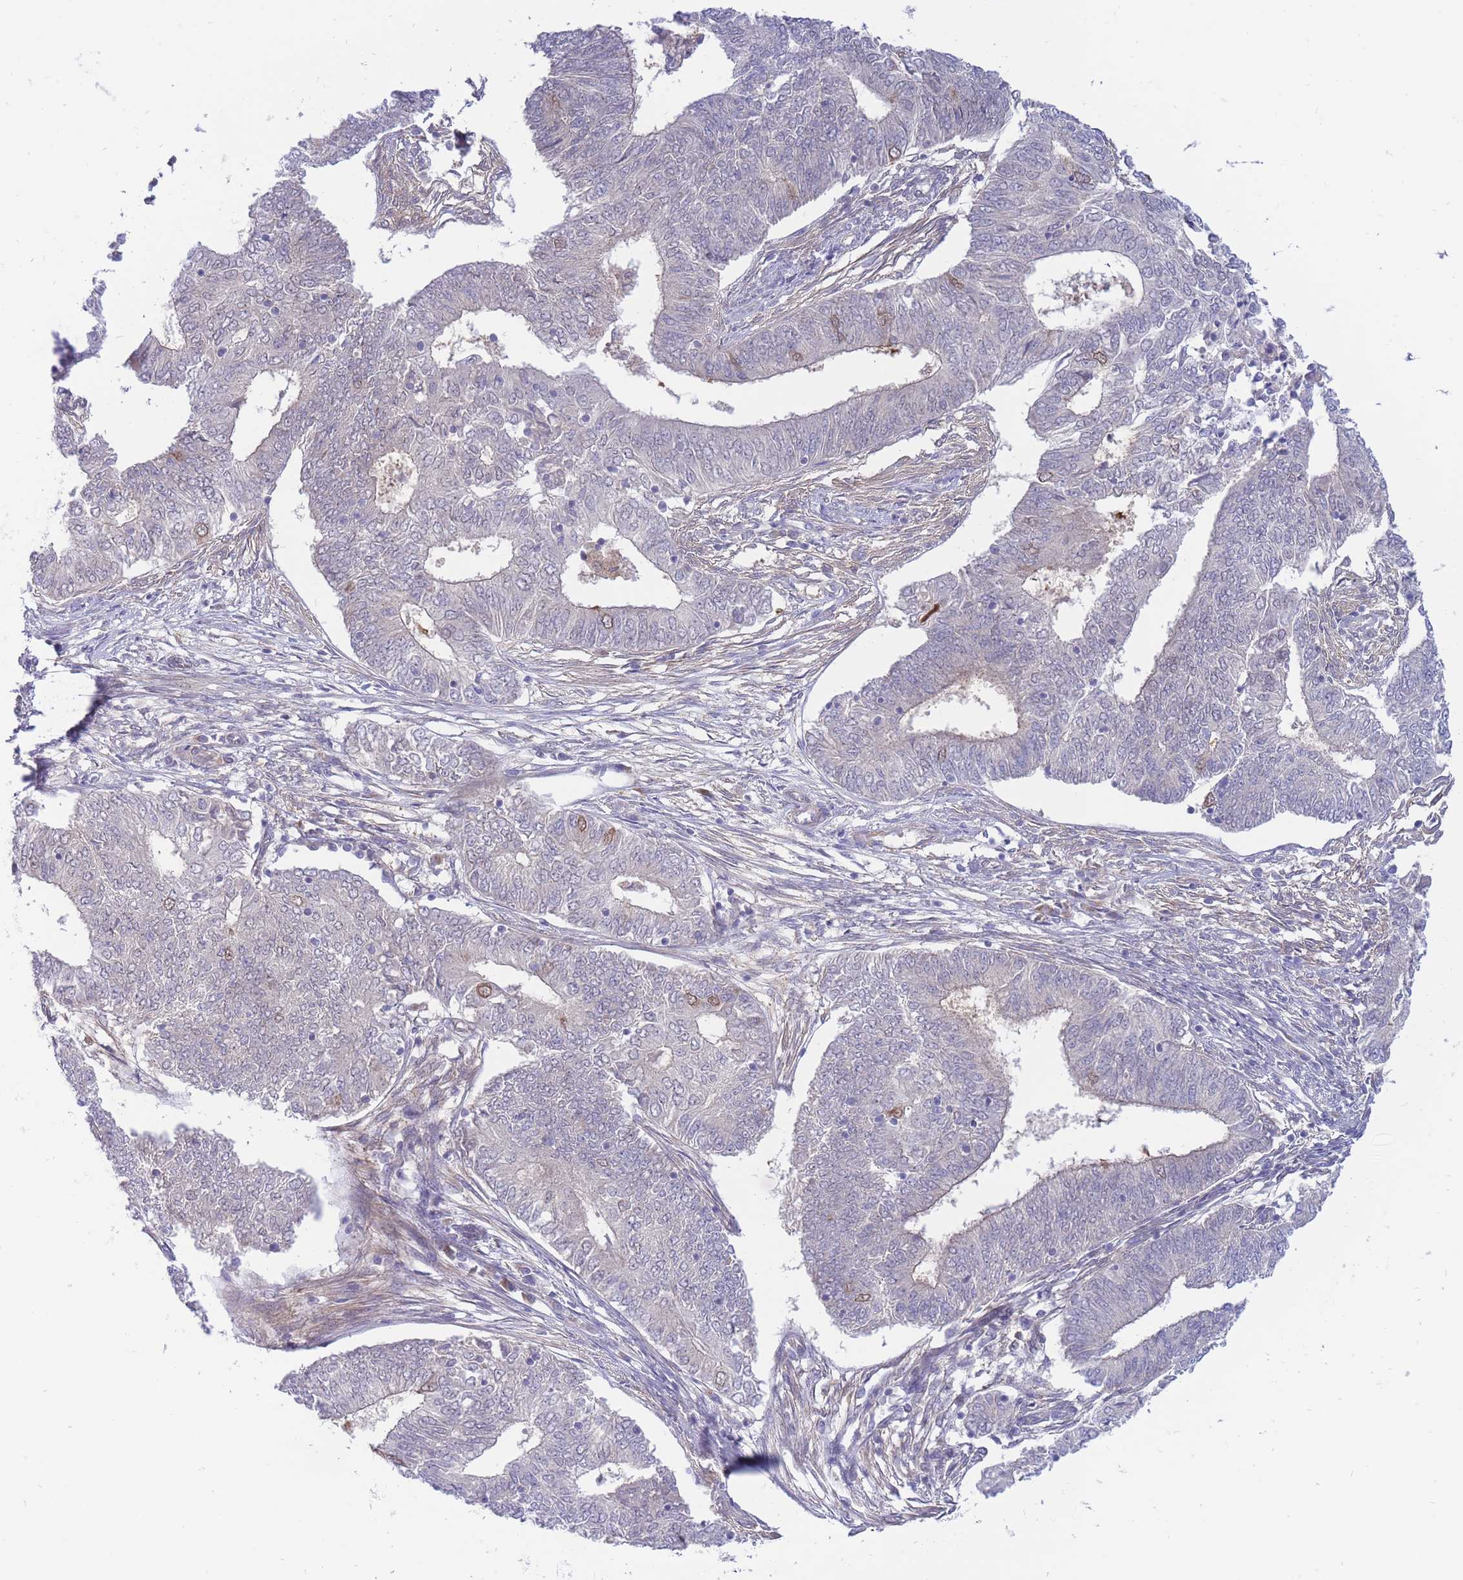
{"staining": {"intensity": "negative", "quantity": "none", "location": "none"}, "tissue": "endometrial cancer", "cell_type": "Tumor cells", "image_type": "cancer", "snomed": [{"axis": "morphology", "description": "Adenocarcinoma, NOS"}, {"axis": "topography", "description": "Endometrium"}], "caption": "Immunohistochemistry (IHC) of adenocarcinoma (endometrial) demonstrates no expression in tumor cells. (IHC, brightfield microscopy, high magnification).", "gene": "APOL4", "patient": {"sex": "female", "age": 62}}